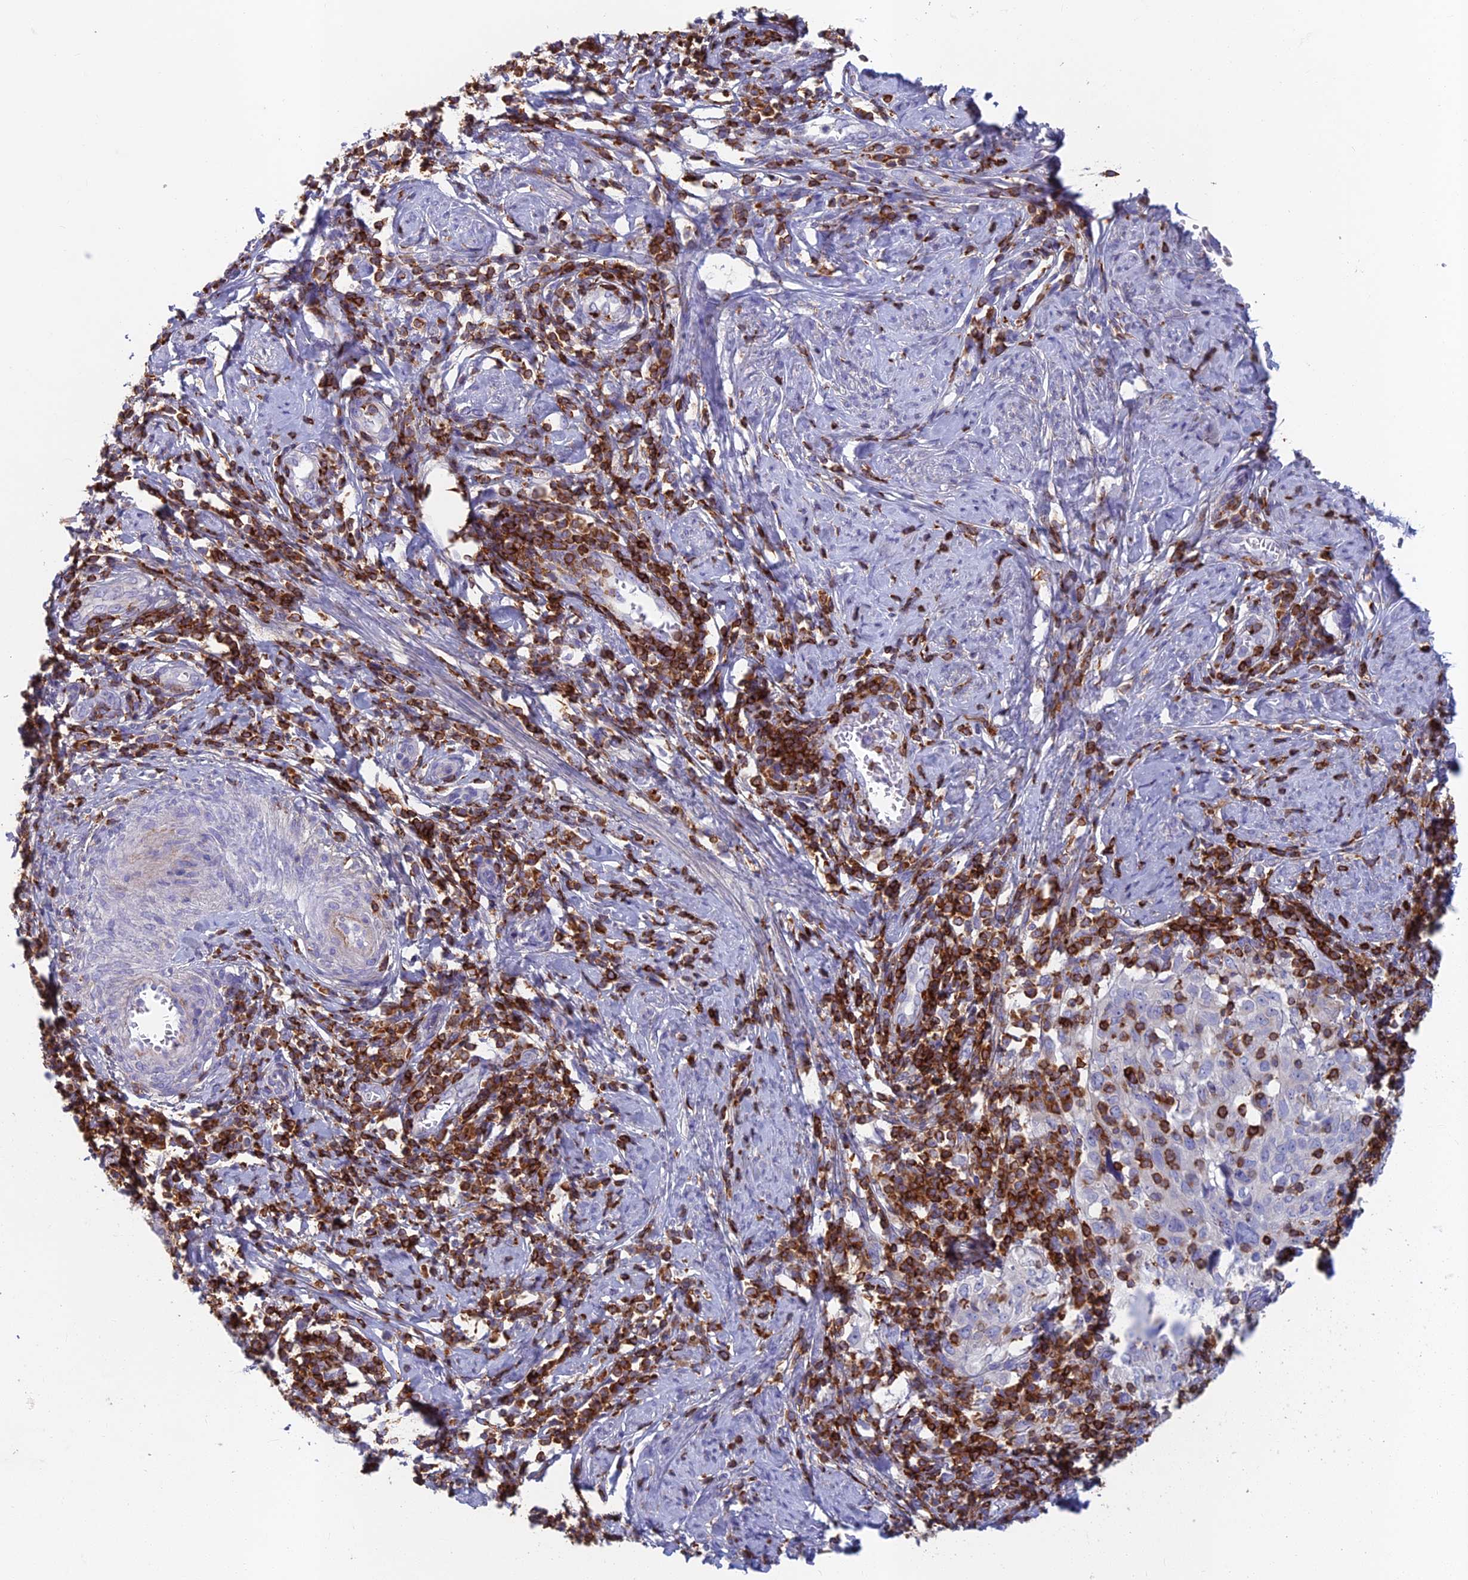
{"staining": {"intensity": "negative", "quantity": "none", "location": "none"}, "tissue": "cervical cancer", "cell_type": "Tumor cells", "image_type": "cancer", "snomed": [{"axis": "morphology", "description": "Normal tissue, NOS"}, {"axis": "morphology", "description": "Squamous cell carcinoma, NOS"}, {"axis": "topography", "description": "Cervix"}], "caption": "A photomicrograph of human cervical cancer is negative for staining in tumor cells. The staining was performed using DAB to visualize the protein expression in brown, while the nuclei were stained in blue with hematoxylin (Magnification: 20x).", "gene": "ABI3BP", "patient": {"sex": "female", "age": 31}}